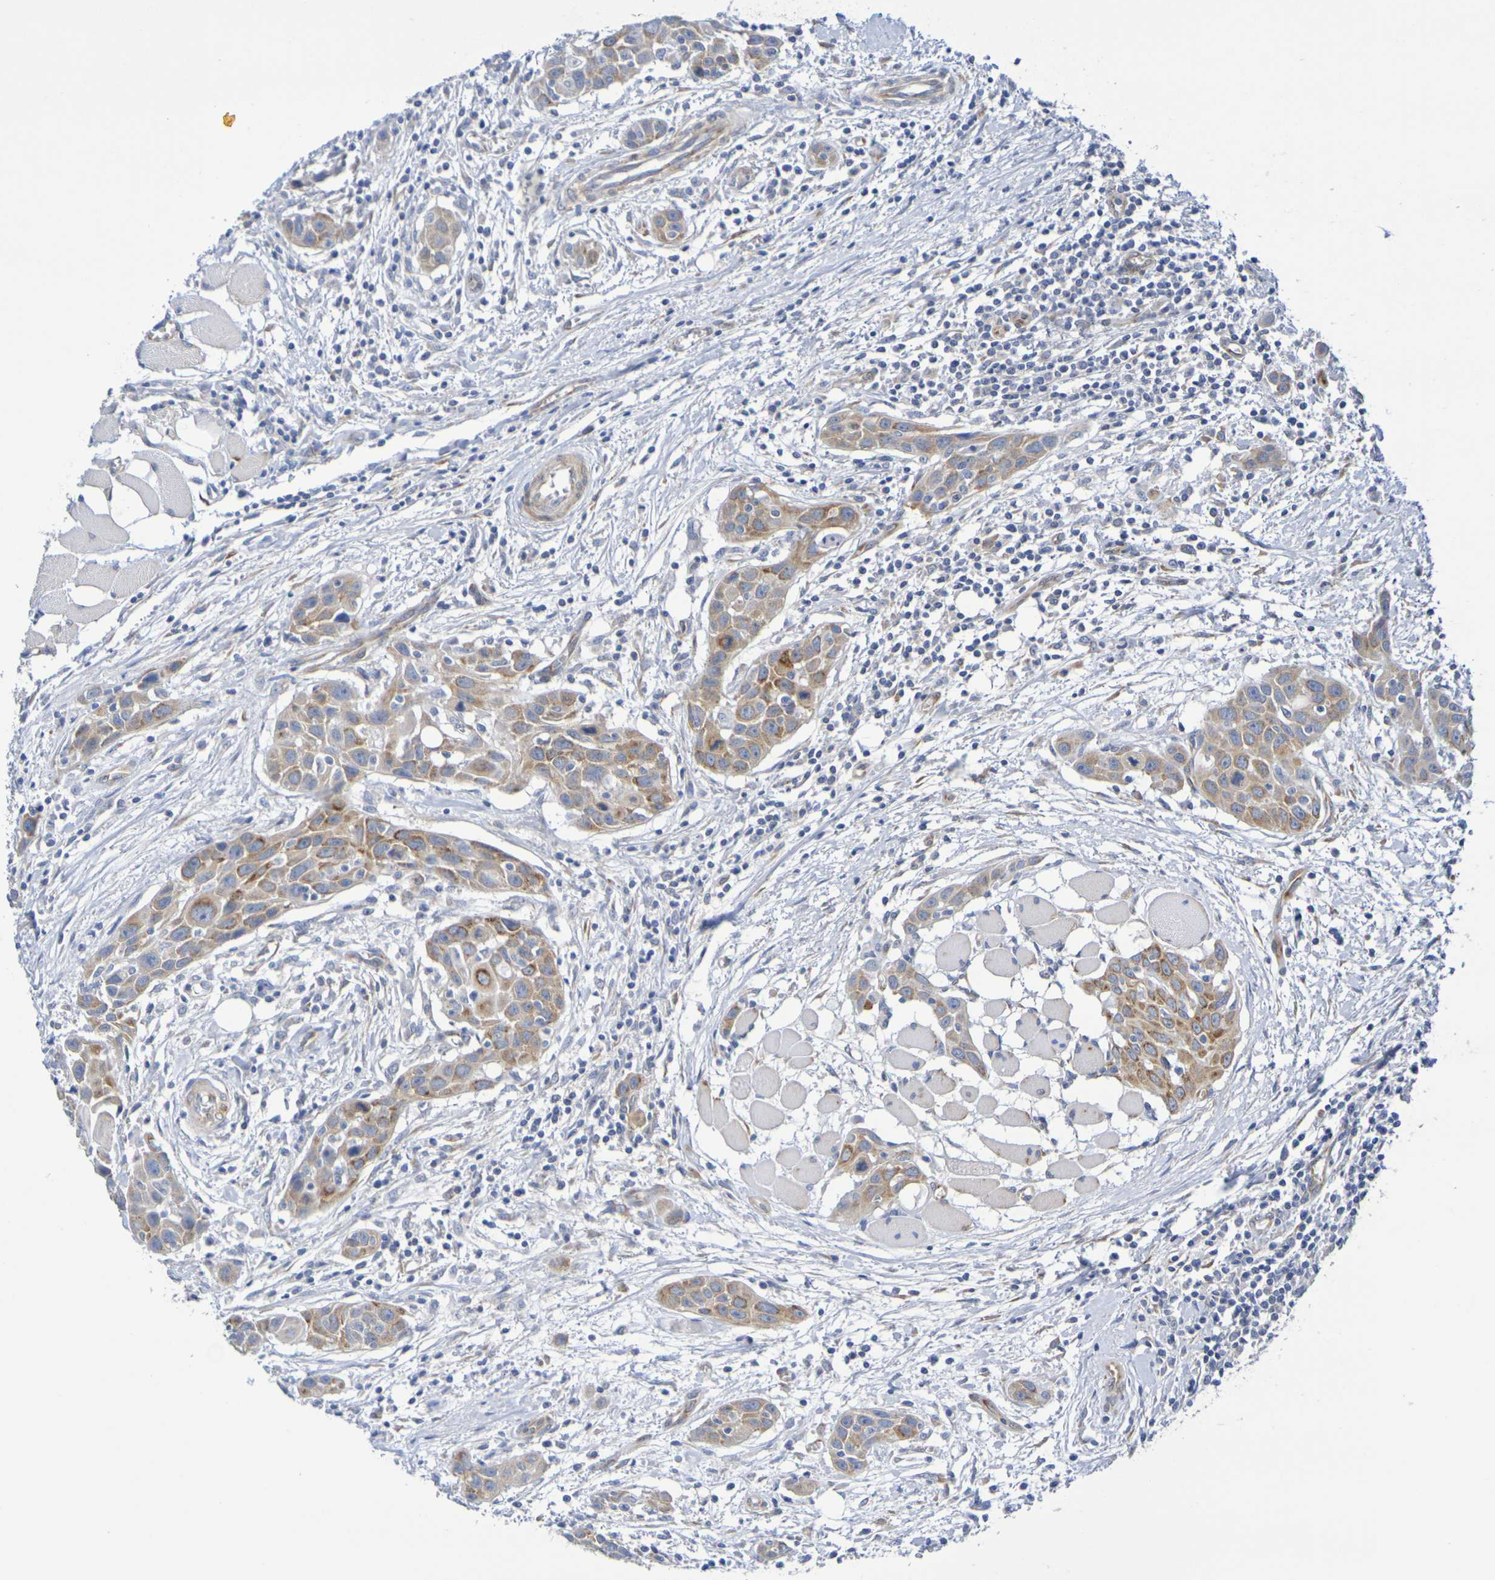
{"staining": {"intensity": "moderate", "quantity": "25%-75%", "location": "cytoplasmic/membranous"}, "tissue": "head and neck cancer", "cell_type": "Tumor cells", "image_type": "cancer", "snomed": [{"axis": "morphology", "description": "Squamous cell carcinoma, NOS"}, {"axis": "topography", "description": "Oral tissue"}, {"axis": "topography", "description": "Head-Neck"}], "caption": "Protein expression analysis of squamous cell carcinoma (head and neck) shows moderate cytoplasmic/membranous positivity in about 25%-75% of tumor cells.", "gene": "TMCC3", "patient": {"sex": "female", "age": 50}}